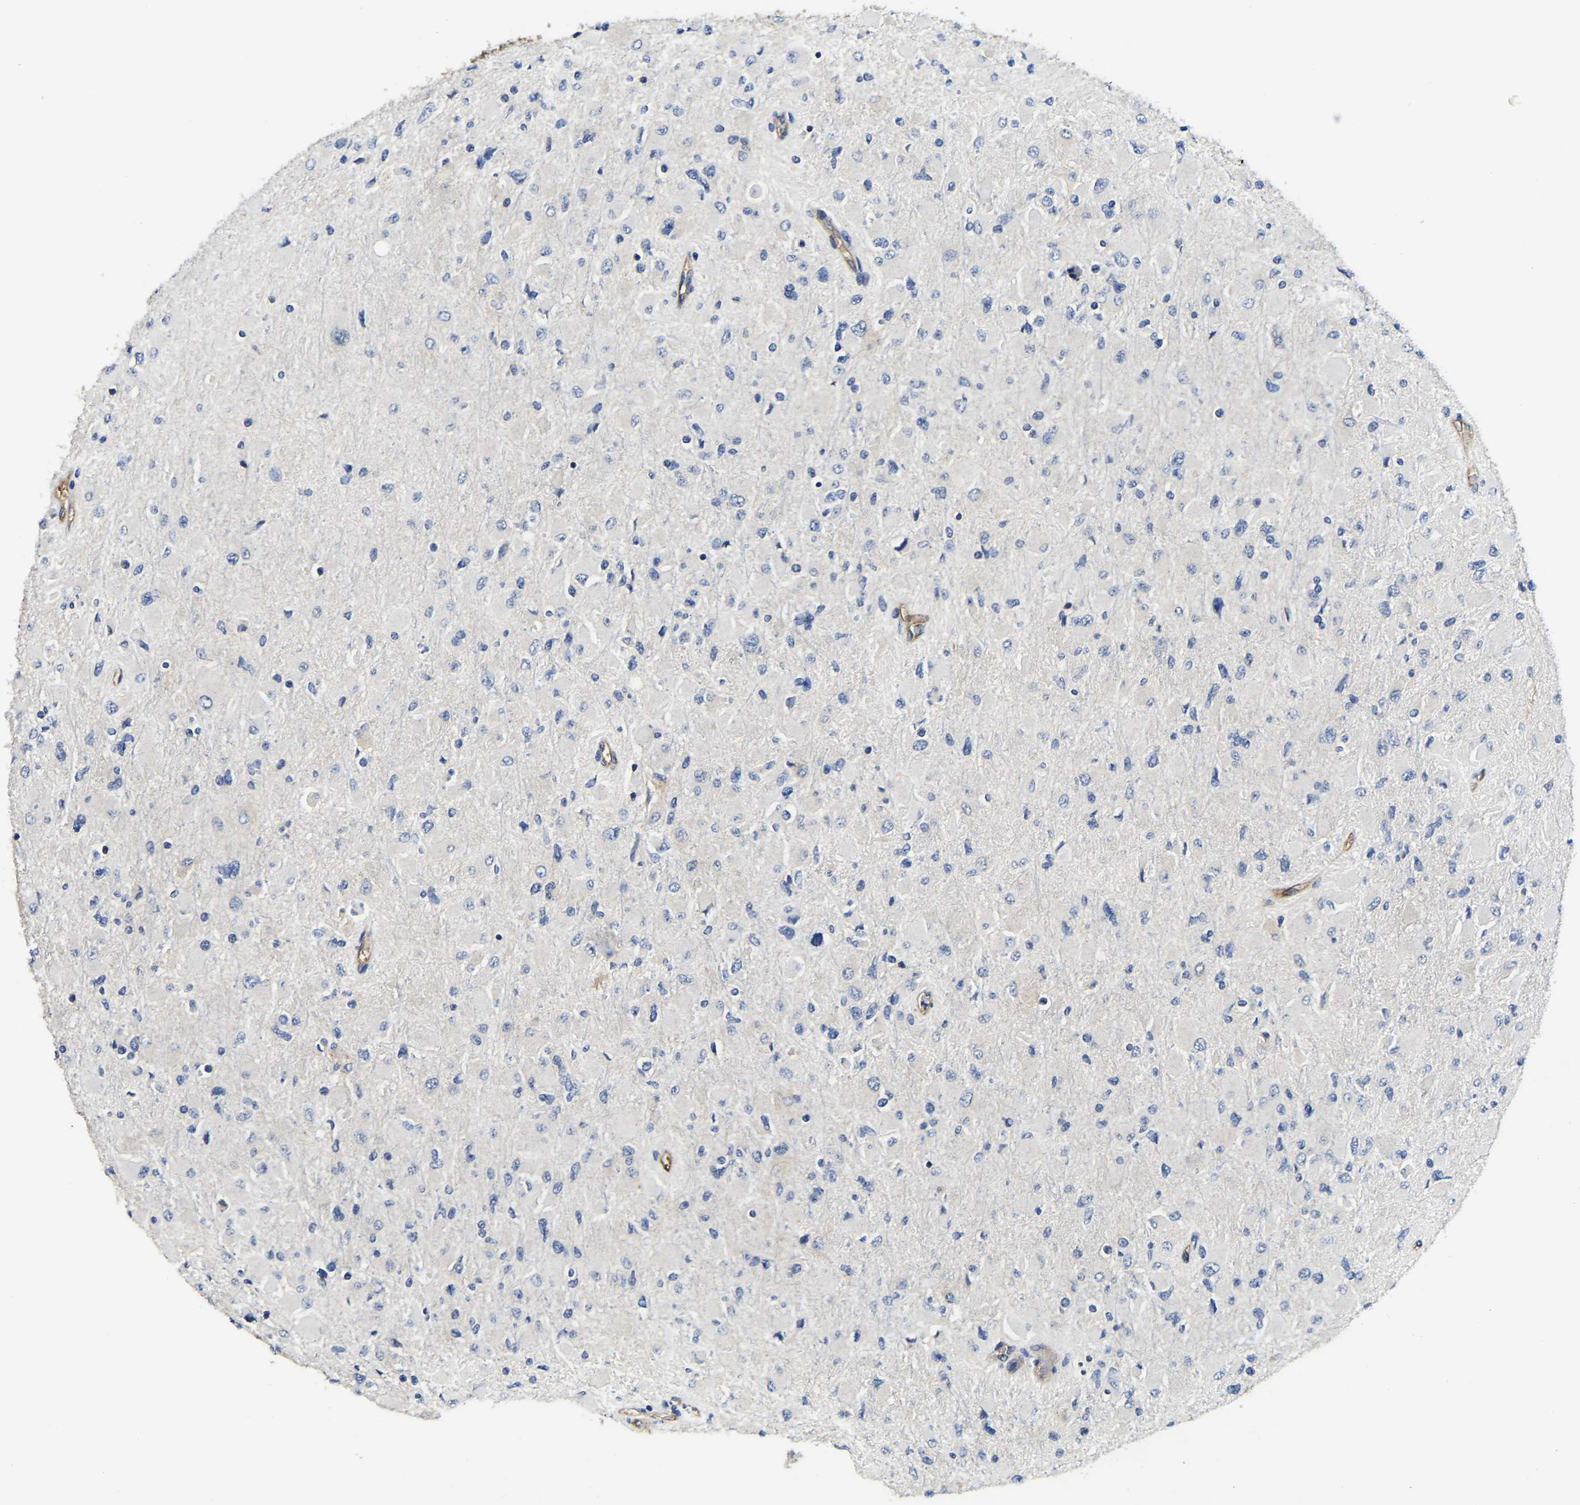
{"staining": {"intensity": "negative", "quantity": "none", "location": "none"}, "tissue": "glioma", "cell_type": "Tumor cells", "image_type": "cancer", "snomed": [{"axis": "morphology", "description": "Glioma, malignant, High grade"}, {"axis": "topography", "description": "Cerebral cortex"}], "caption": "Tumor cells show no significant protein positivity in high-grade glioma (malignant). The staining is performed using DAB (3,3'-diaminobenzidine) brown chromogen with nuclei counter-stained in using hematoxylin.", "gene": "ITGA2", "patient": {"sex": "female", "age": 36}}